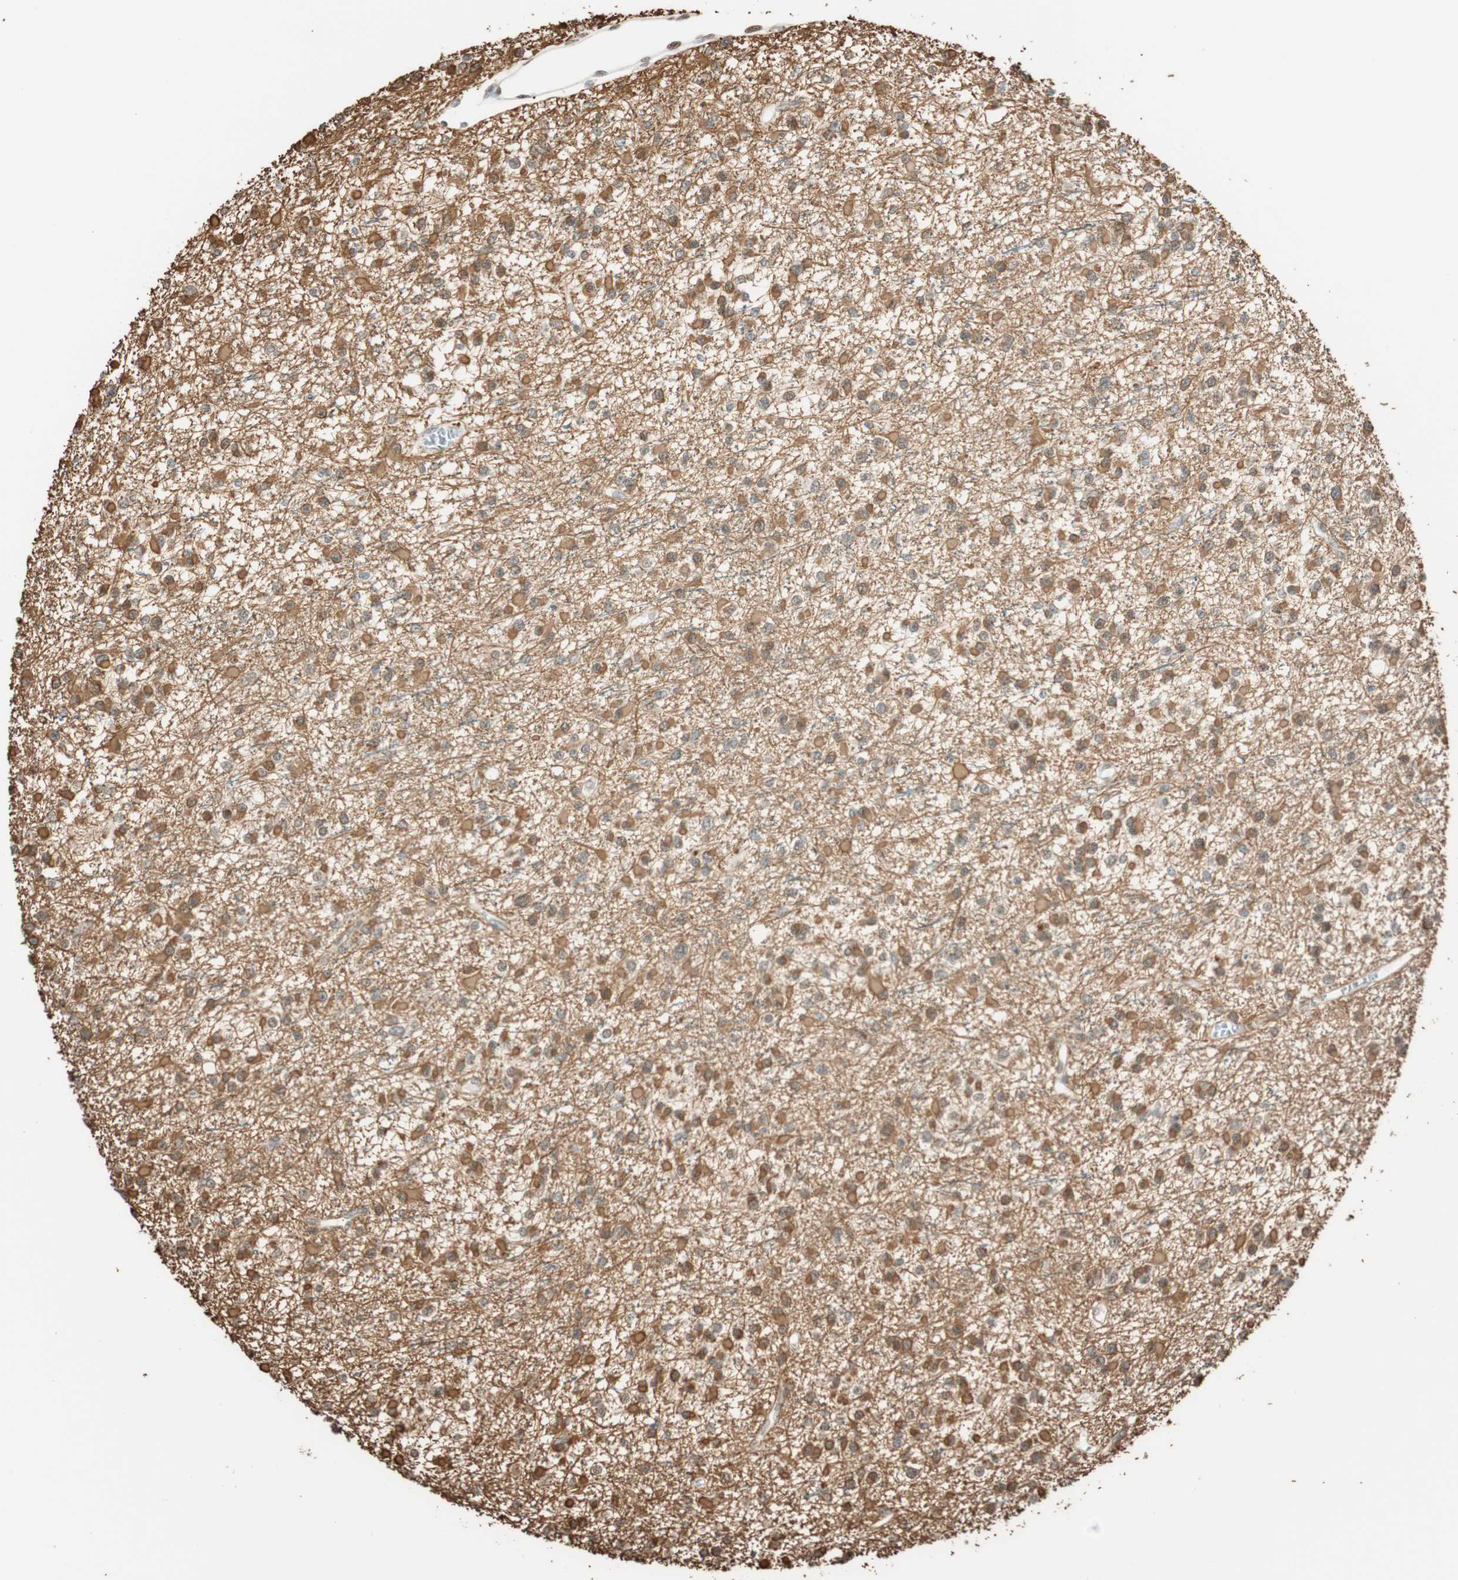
{"staining": {"intensity": "strong", "quantity": ">75%", "location": "cytoplasmic/membranous,nuclear"}, "tissue": "glioma", "cell_type": "Tumor cells", "image_type": "cancer", "snomed": [{"axis": "morphology", "description": "Glioma, malignant, NOS"}, {"axis": "topography", "description": "Cerebellum"}], "caption": "IHC image of neoplastic tissue: glioma stained using IHC shows high levels of strong protein expression localized specifically in the cytoplasmic/membranous and nuclear of tumor cells, appearing as a cytoplasmic/membranous and nuclear brown color.", "gene": "FANCG", "patient": {"sex": "female", "age": 10}}